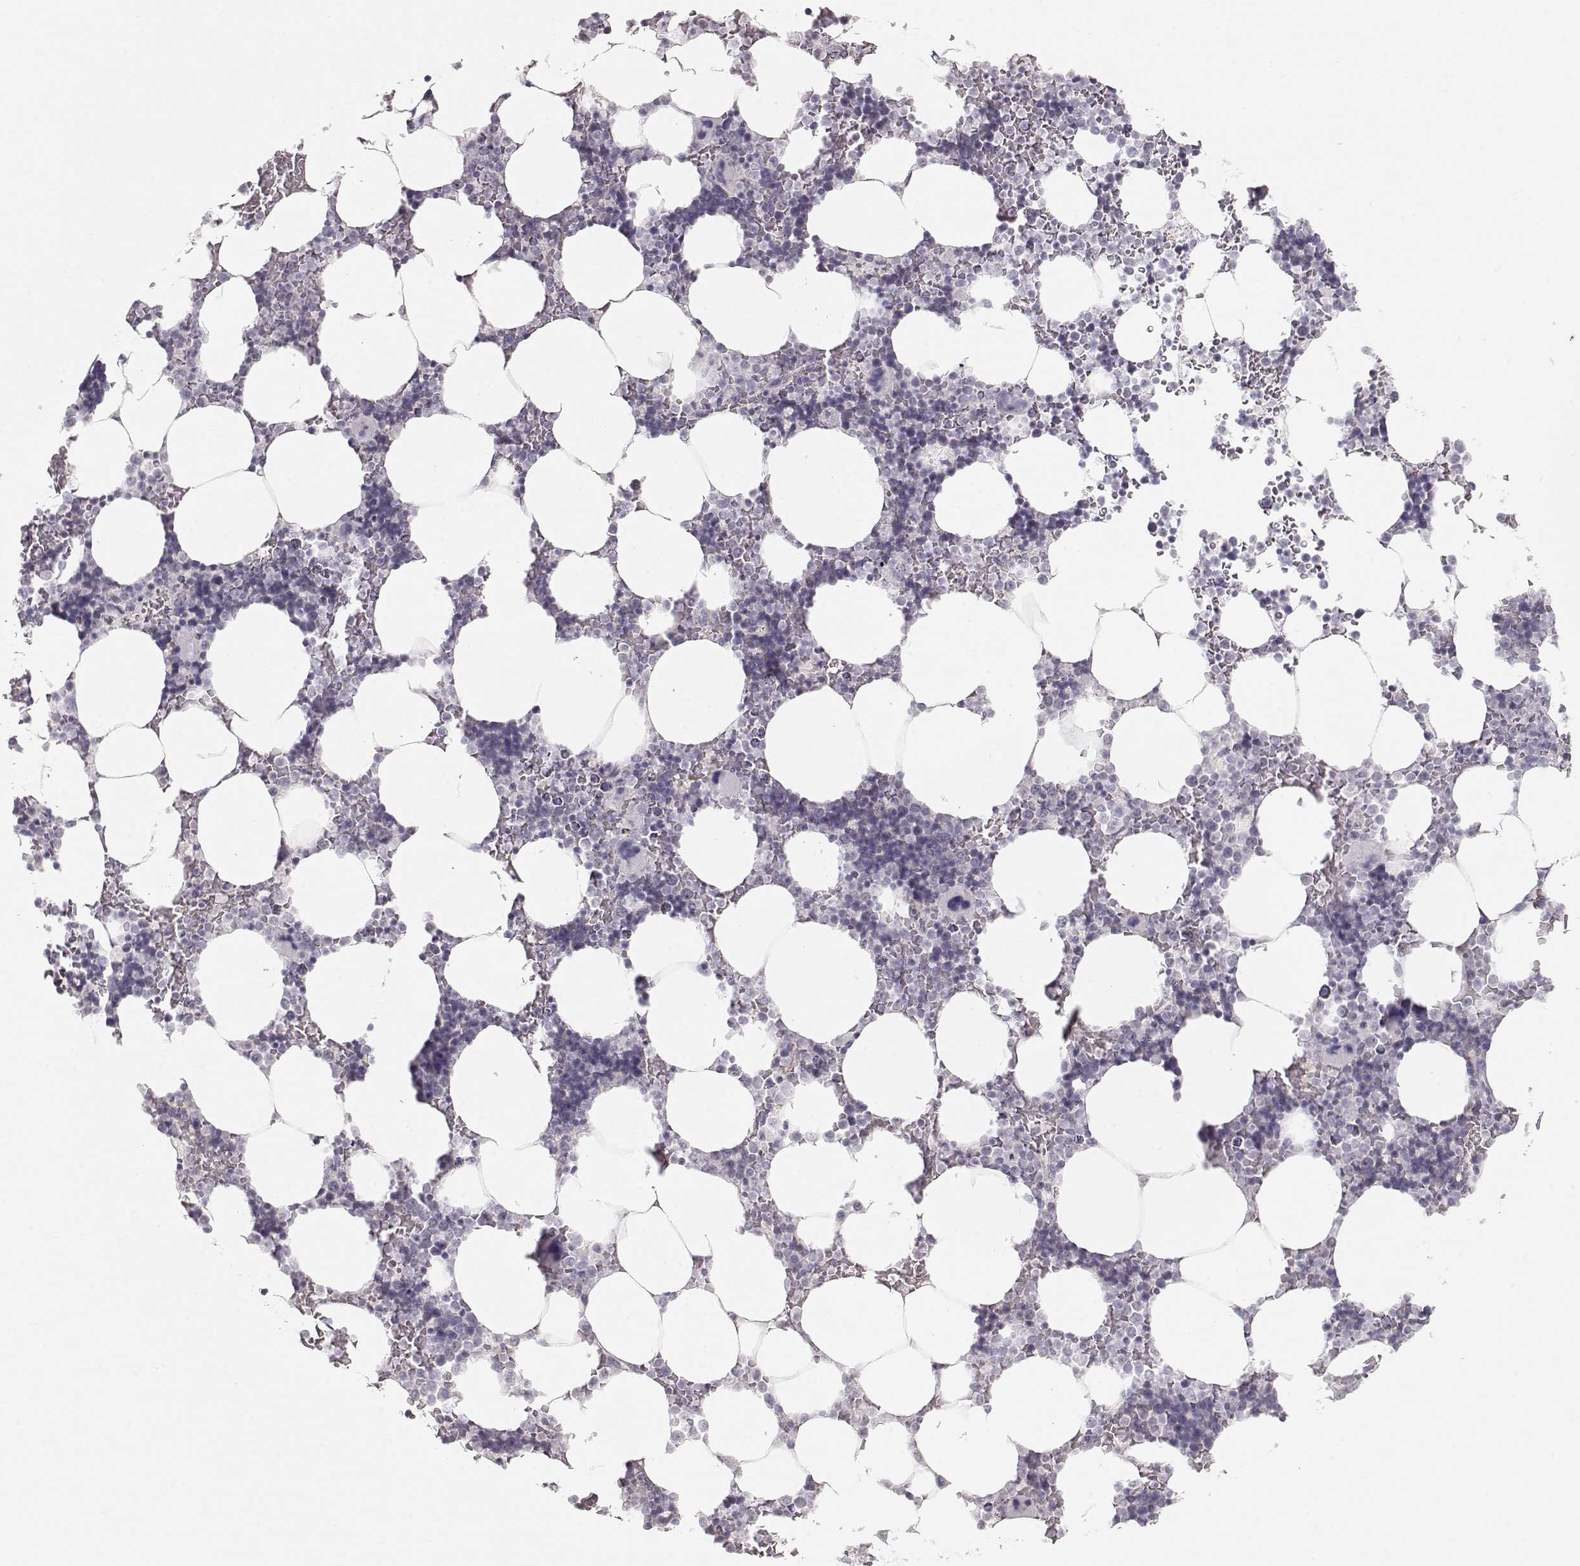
{"staining": {"intensity": "negative", "quantity": "none", "location": "none"}, "tissue": "bone marrow", "cell_type": "Hematopoietic cells", "image_type": "normal", "snomed": [{"axis": "morphology", "description": "Normal tissue, NOS"}, {"axis": "topography", "description": "Bone marrow"}], "caption": "DAB (3,3'-diaminobenzidine) immunohistochemical staining of unremarkable human bone marrow displays no significant positivity in hematopoietic cells.", "gene": "FAM205A", "patient": {"sex": "male", "age": 51}}